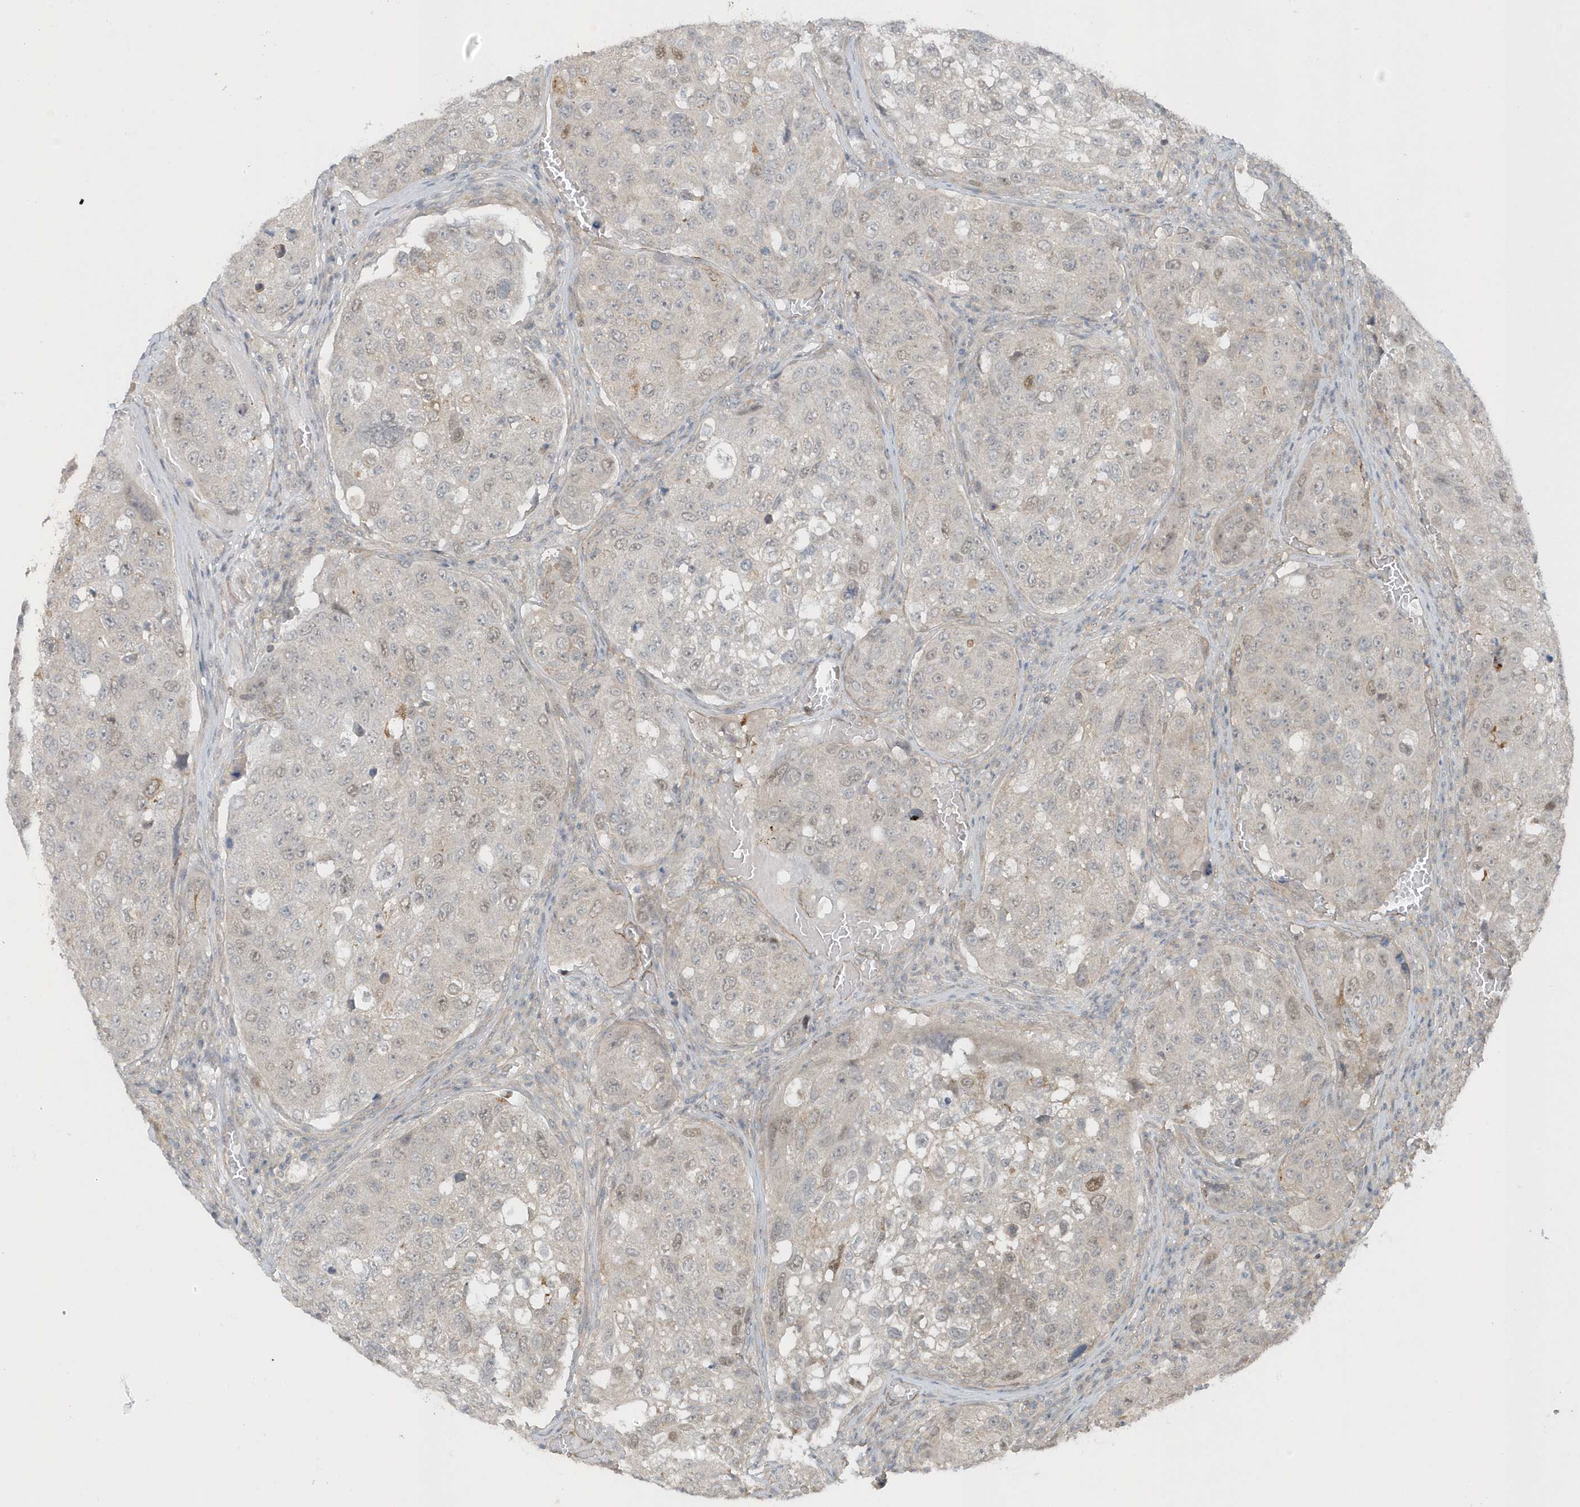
{"staining": {"intensity": "negative", "quantity": "none", "location": "none"}, "tissue": "urothelial cancer", "cell_type": "Tumor cells", "image_type": "cancer", "snomed": [{"axis": "morphology", "description": "Urothelial carcinoma, High grade"}, {"axis": "topography", "description": "Lymph node"}, {"axis": "topography", "description": "Urinary bladder"}], "caption": "Tumor cells show no significant protein positivity in urothelial carcinoma (high-grade).", "gene": "PARD3B", "patient": {"sex": "male", "age": 51}}